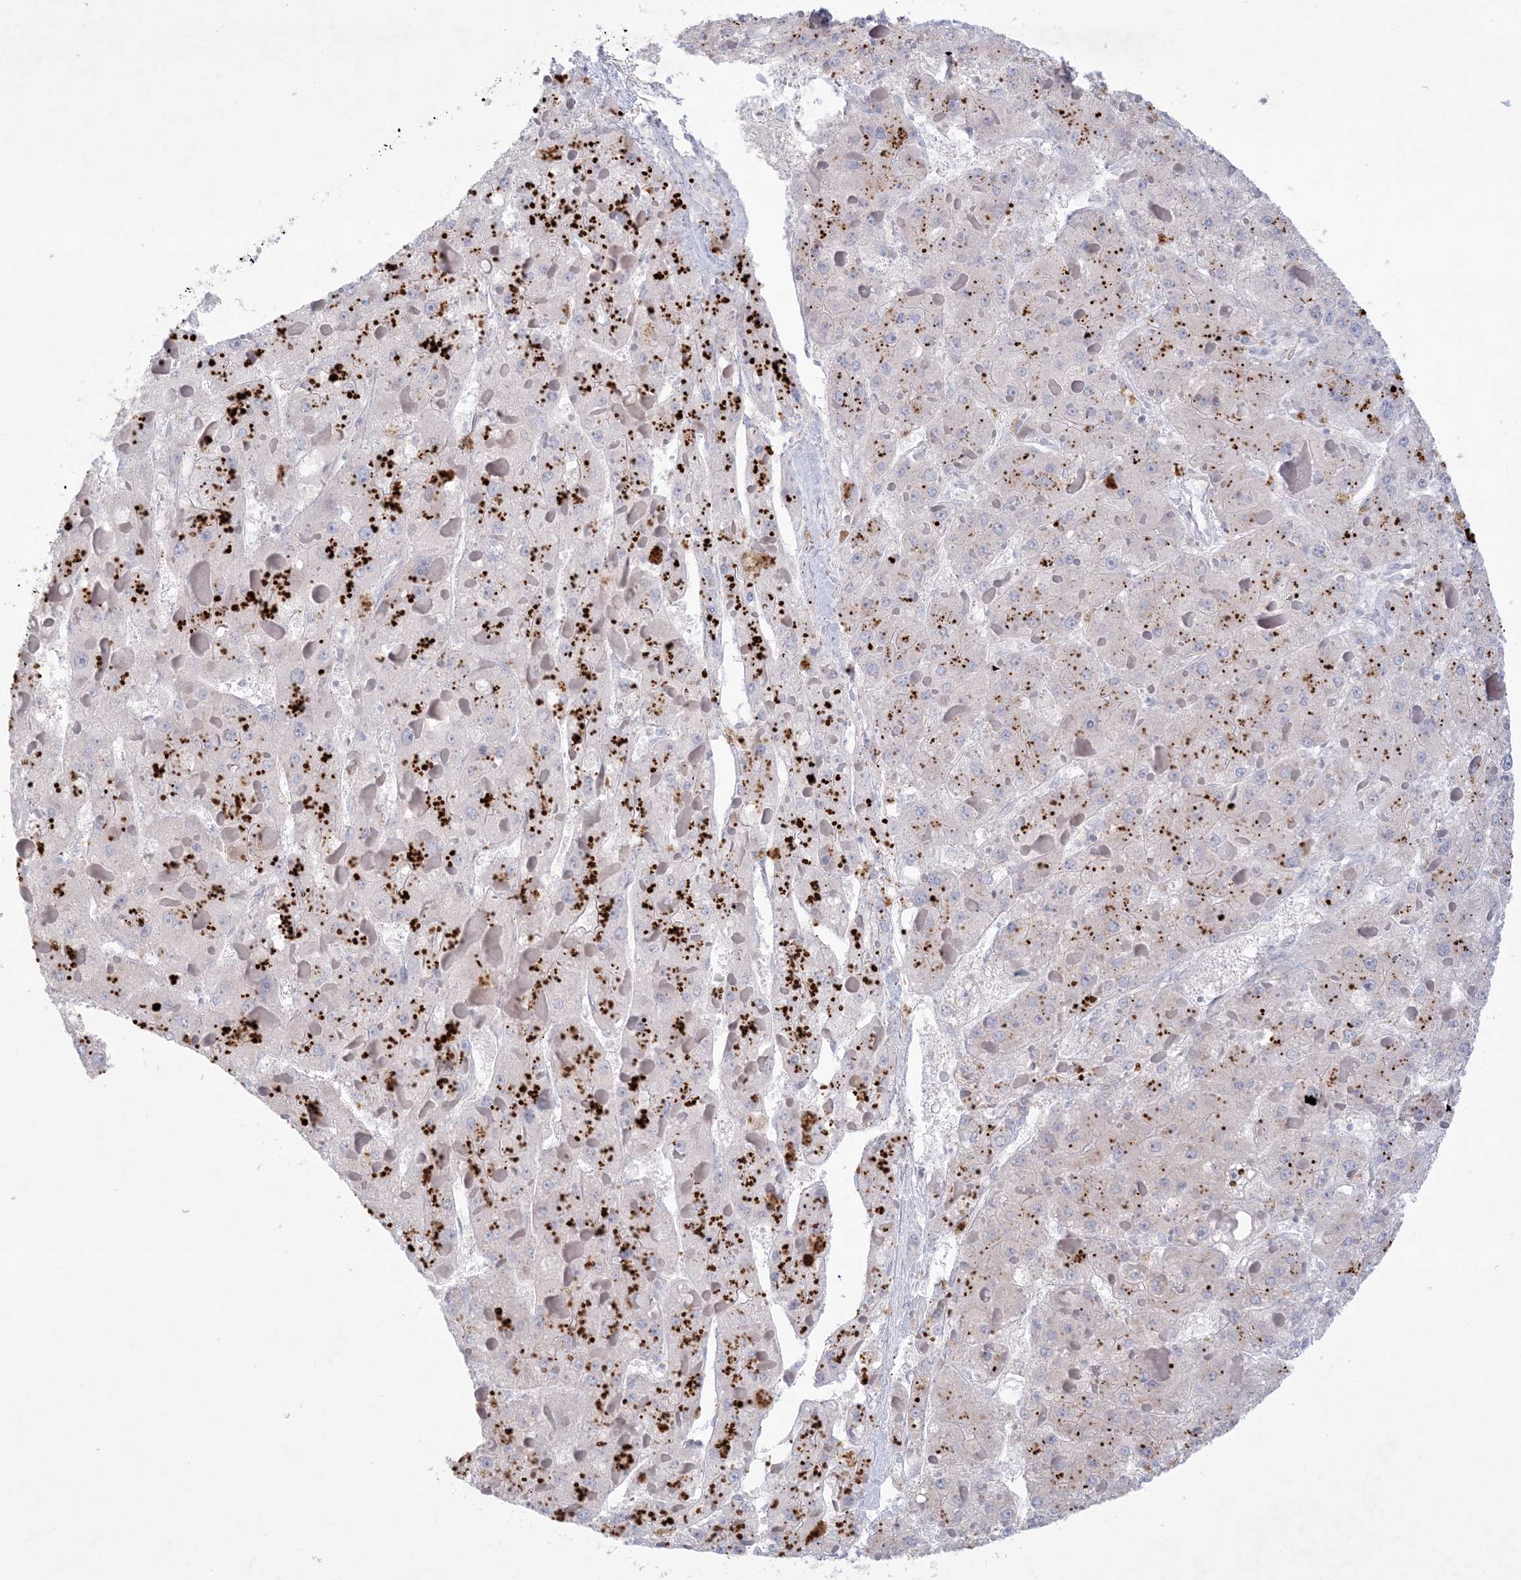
{"staining": {"intensity": "negative", "quantity": "none", "location": "none"}, "tissue": "liver cancer", "cell_type": "Tumor cells", "image_type": "cancer", "snomed": [{"axis": "morphology", "description": "Carcinoma, Hepatocellular, NOS"}, {"axis": "topography", "description": "Liver"}], "caption": "Immunohistochemistry histopathology image of neoplastic tissue: liver cancer stained with DAB displays no significant protein staining in tumor cells.", "gene": "KCTD6", "patient": {"sex": "female", "age": 73}}